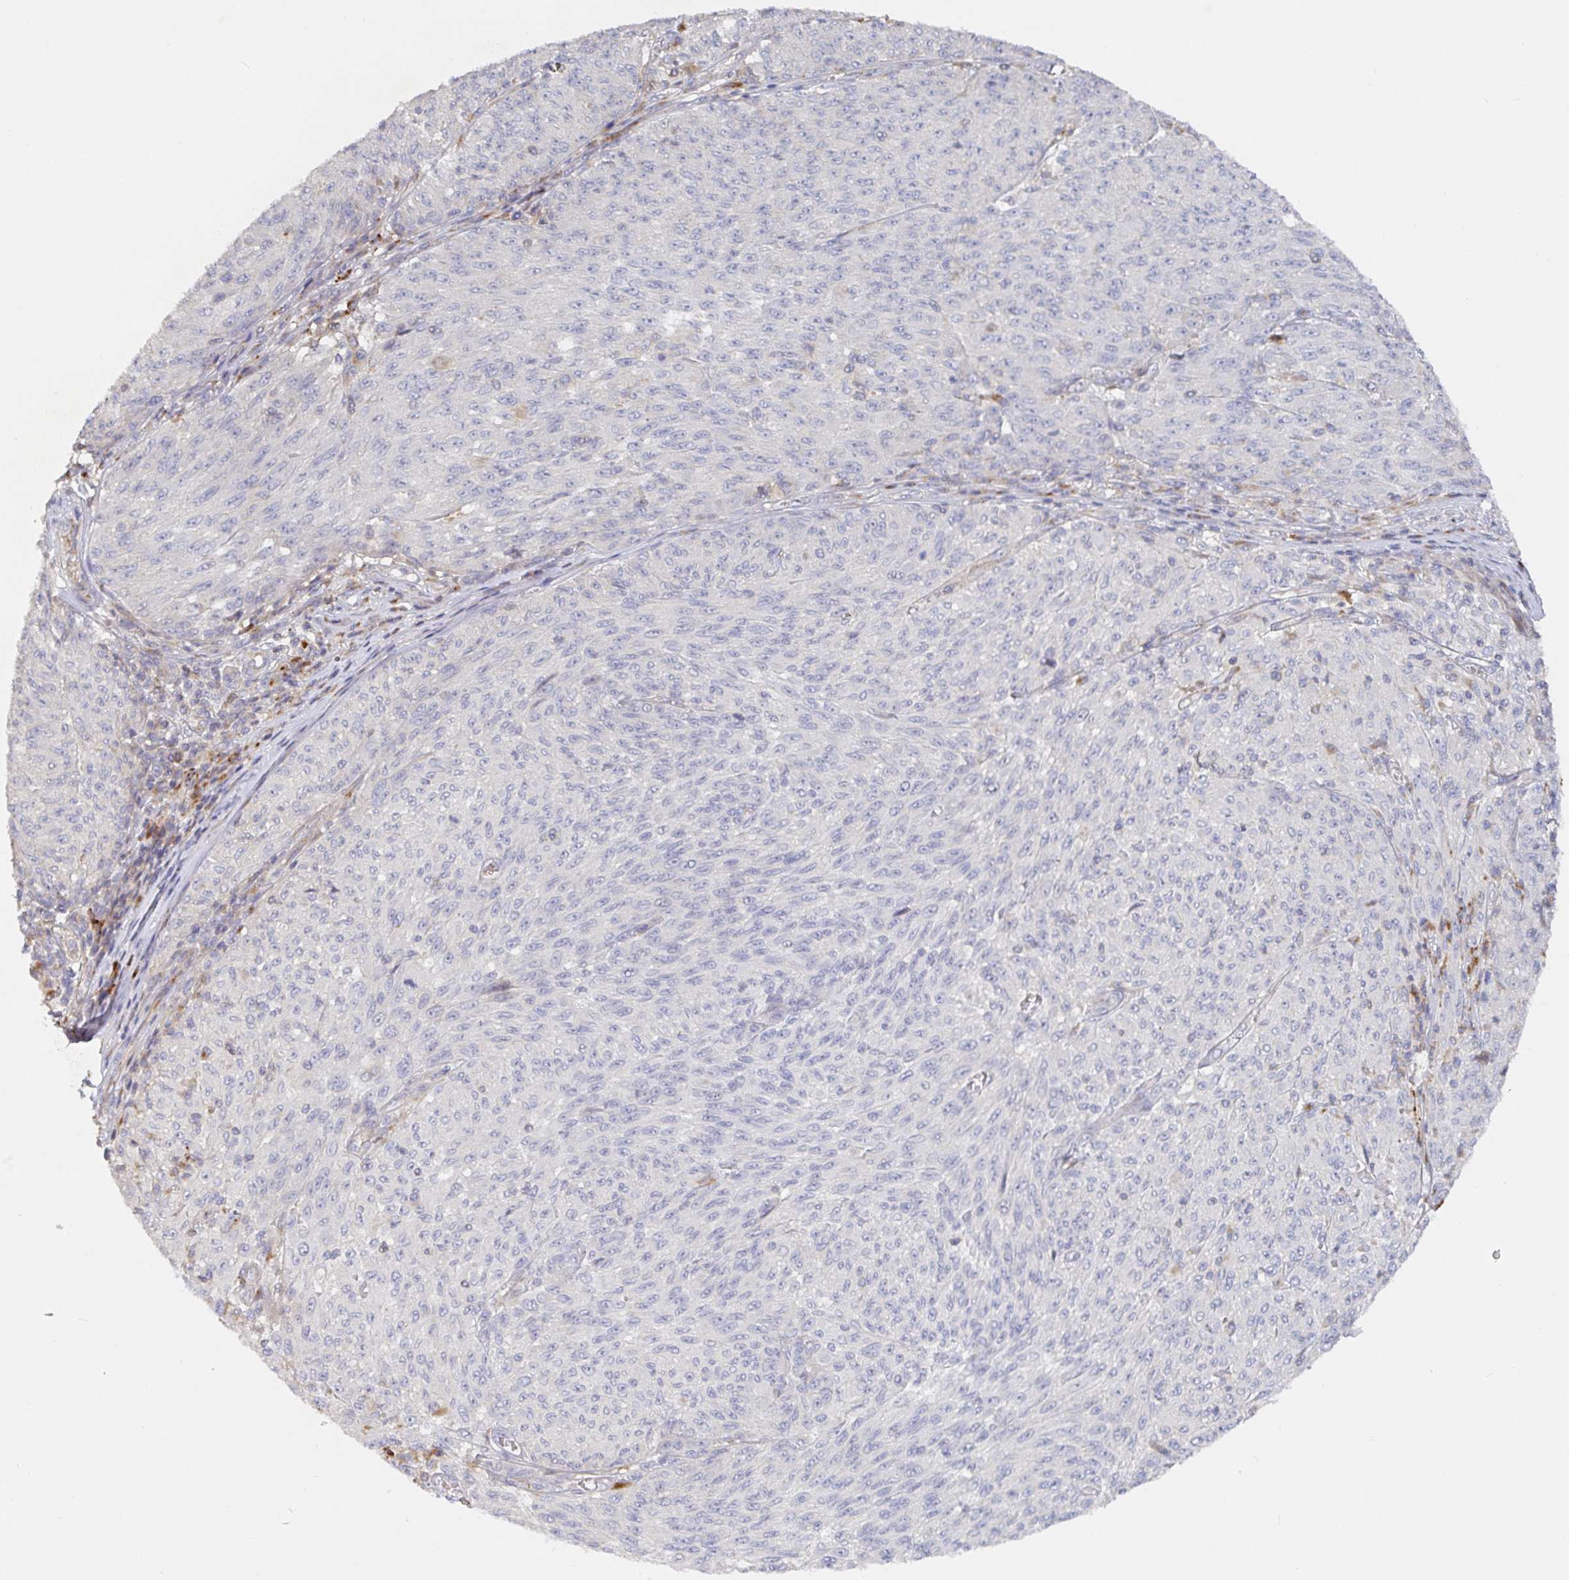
{"staining": {"intensity": "negative", "quantity": "none", "location": "none"}, "tissue": "melanoma", "cell_type": "Tumor cells", "image_type": "cancer", "snomed": [{"axis": "morphology", "description": "Malignant melanoma, NOS"}, {"axis": "topography", "description": "Skin"}], "caption": "This is a histopathology image of immunohistochemistry (IHC) staining of malignant melanoma, which shows no staining in tumor cells.", "gene": "IRAK2", "patient": {"sex": "male", "age": 85}}